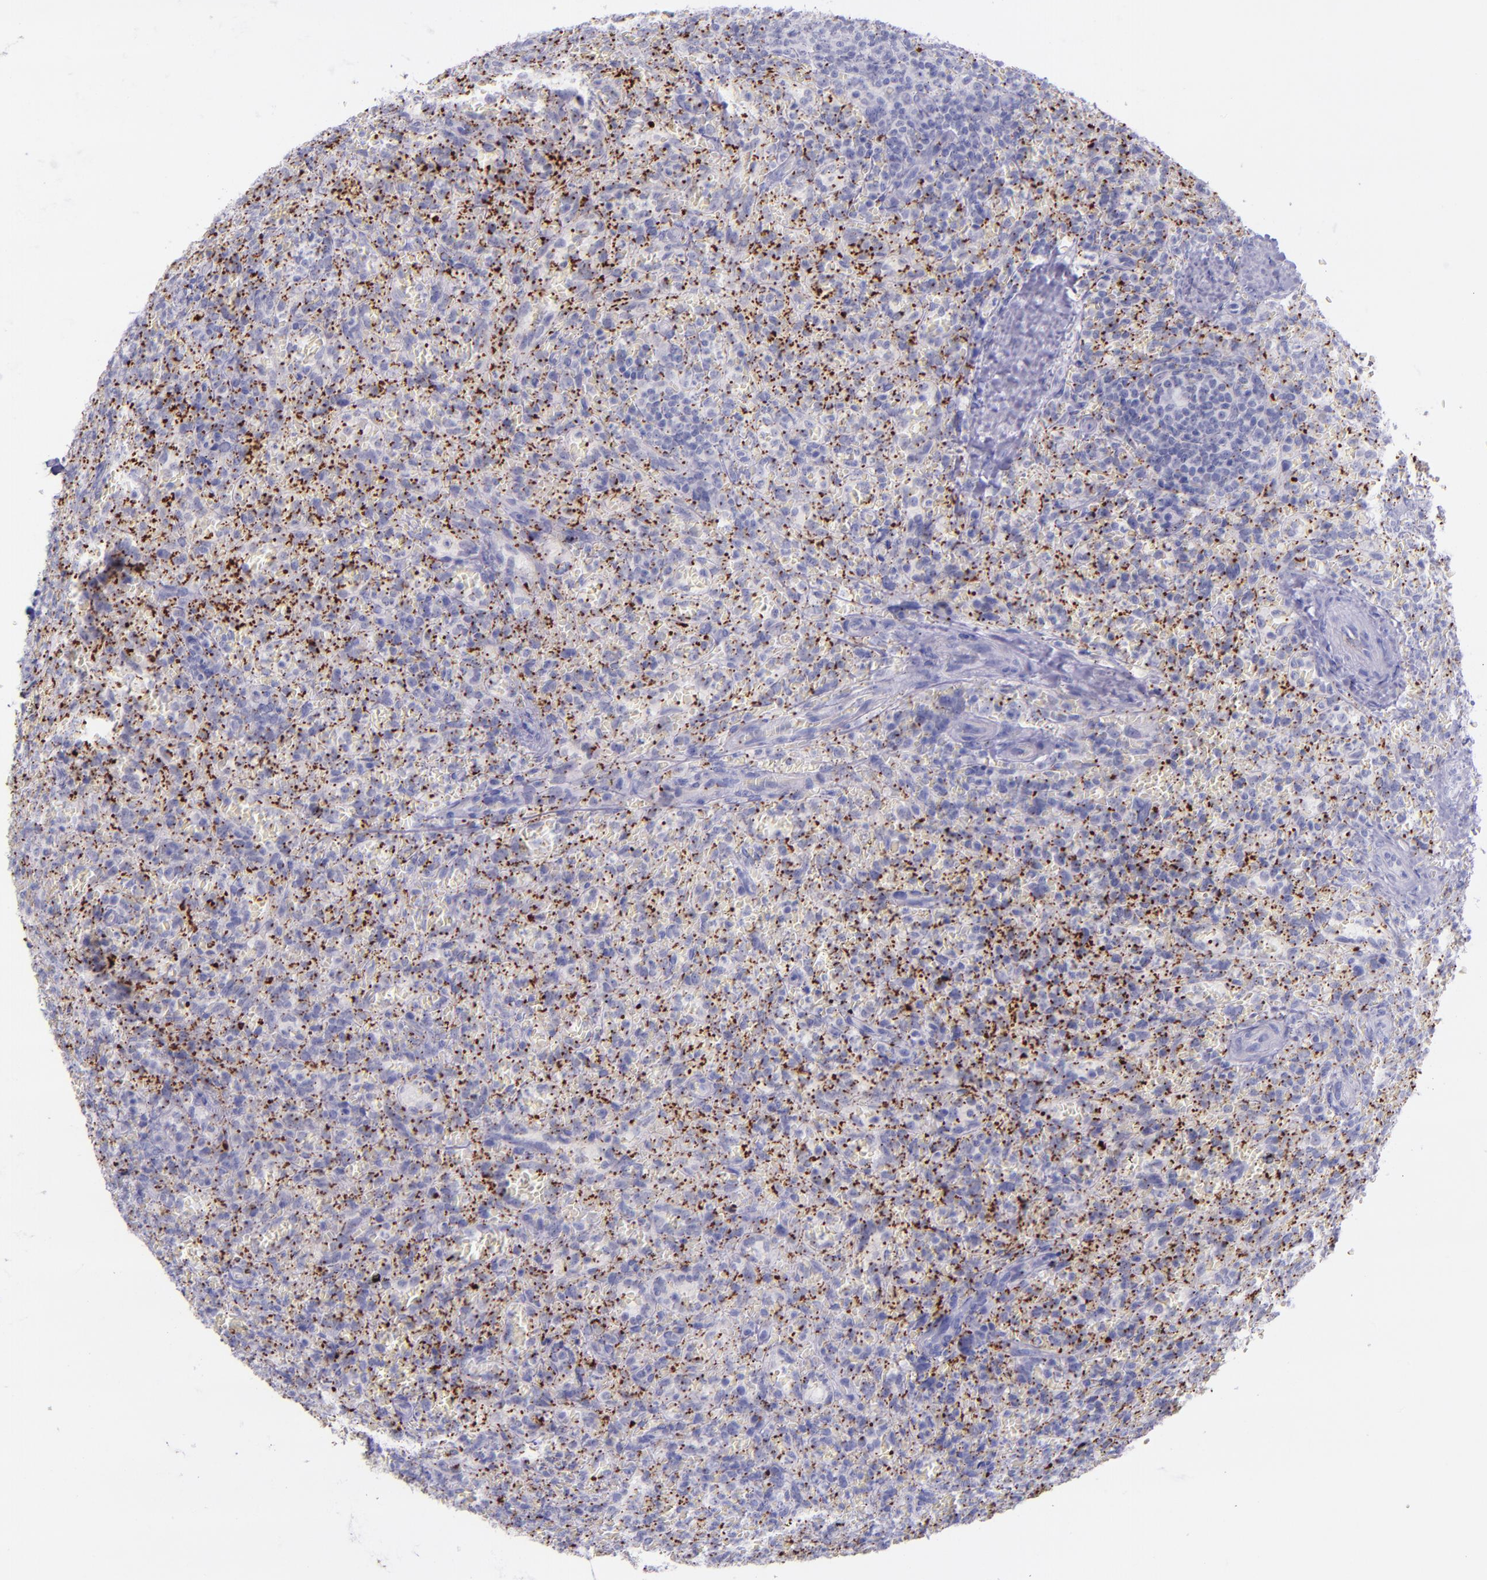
{"staining": {"intensity": "negative", "quantity": "none", "location": "none"}, "tissue": "lymphoma", "cell_type": "Tumor cells", "image_type": "cancer", "snomed": [{"axis": "morphology", "description": "Malignant lymphoma, non-Hodgkin's type, Low grade"}, {"axis": "topography", "description": "Spleen"}], "caption": "This is an immunohistochemistry micrograph of lymphoma. There is no staining in tumor cells.", "gene": "SELE", "patient": {"sex": "female", "age": 64}}